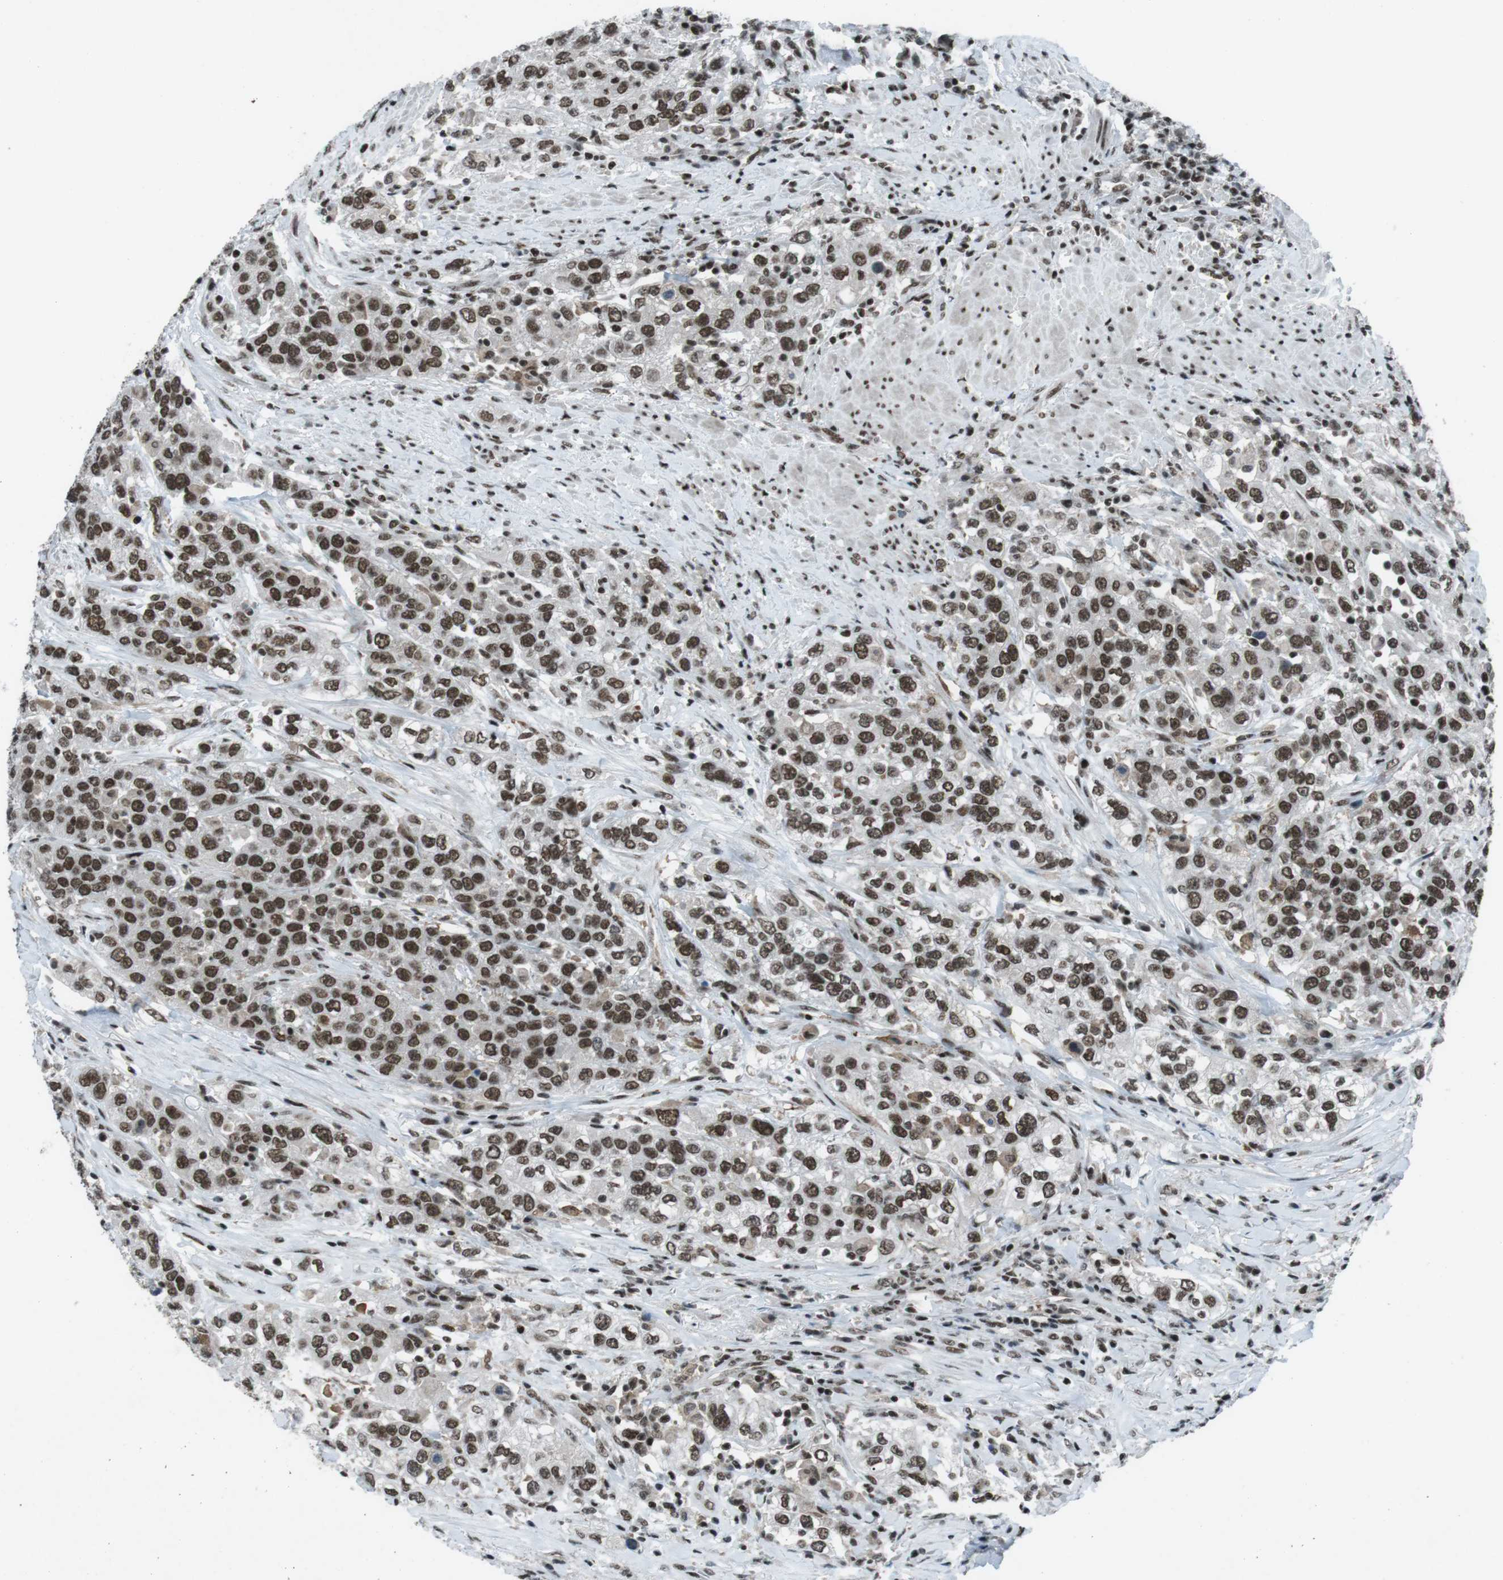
{"staining": {"intensity": "strong", "quantity": ">75%", "location": "nuclear"}, "tissue": "urothelial cancer", "cell_type": "Tumor cells", "image_type": "cancer", "snomed": [{"axis": "morphology", "description": "Urothelial carcinoma, High grade"}, {"axis": "topography", "description": "Urinary bladder"}], "caption": "Human urothelial carcinoma (high-grade) stained with a protein marker shows strong staining in tumor cells.", "gene": "TAF1", "patient": {"sex": "female", "age": 80}}